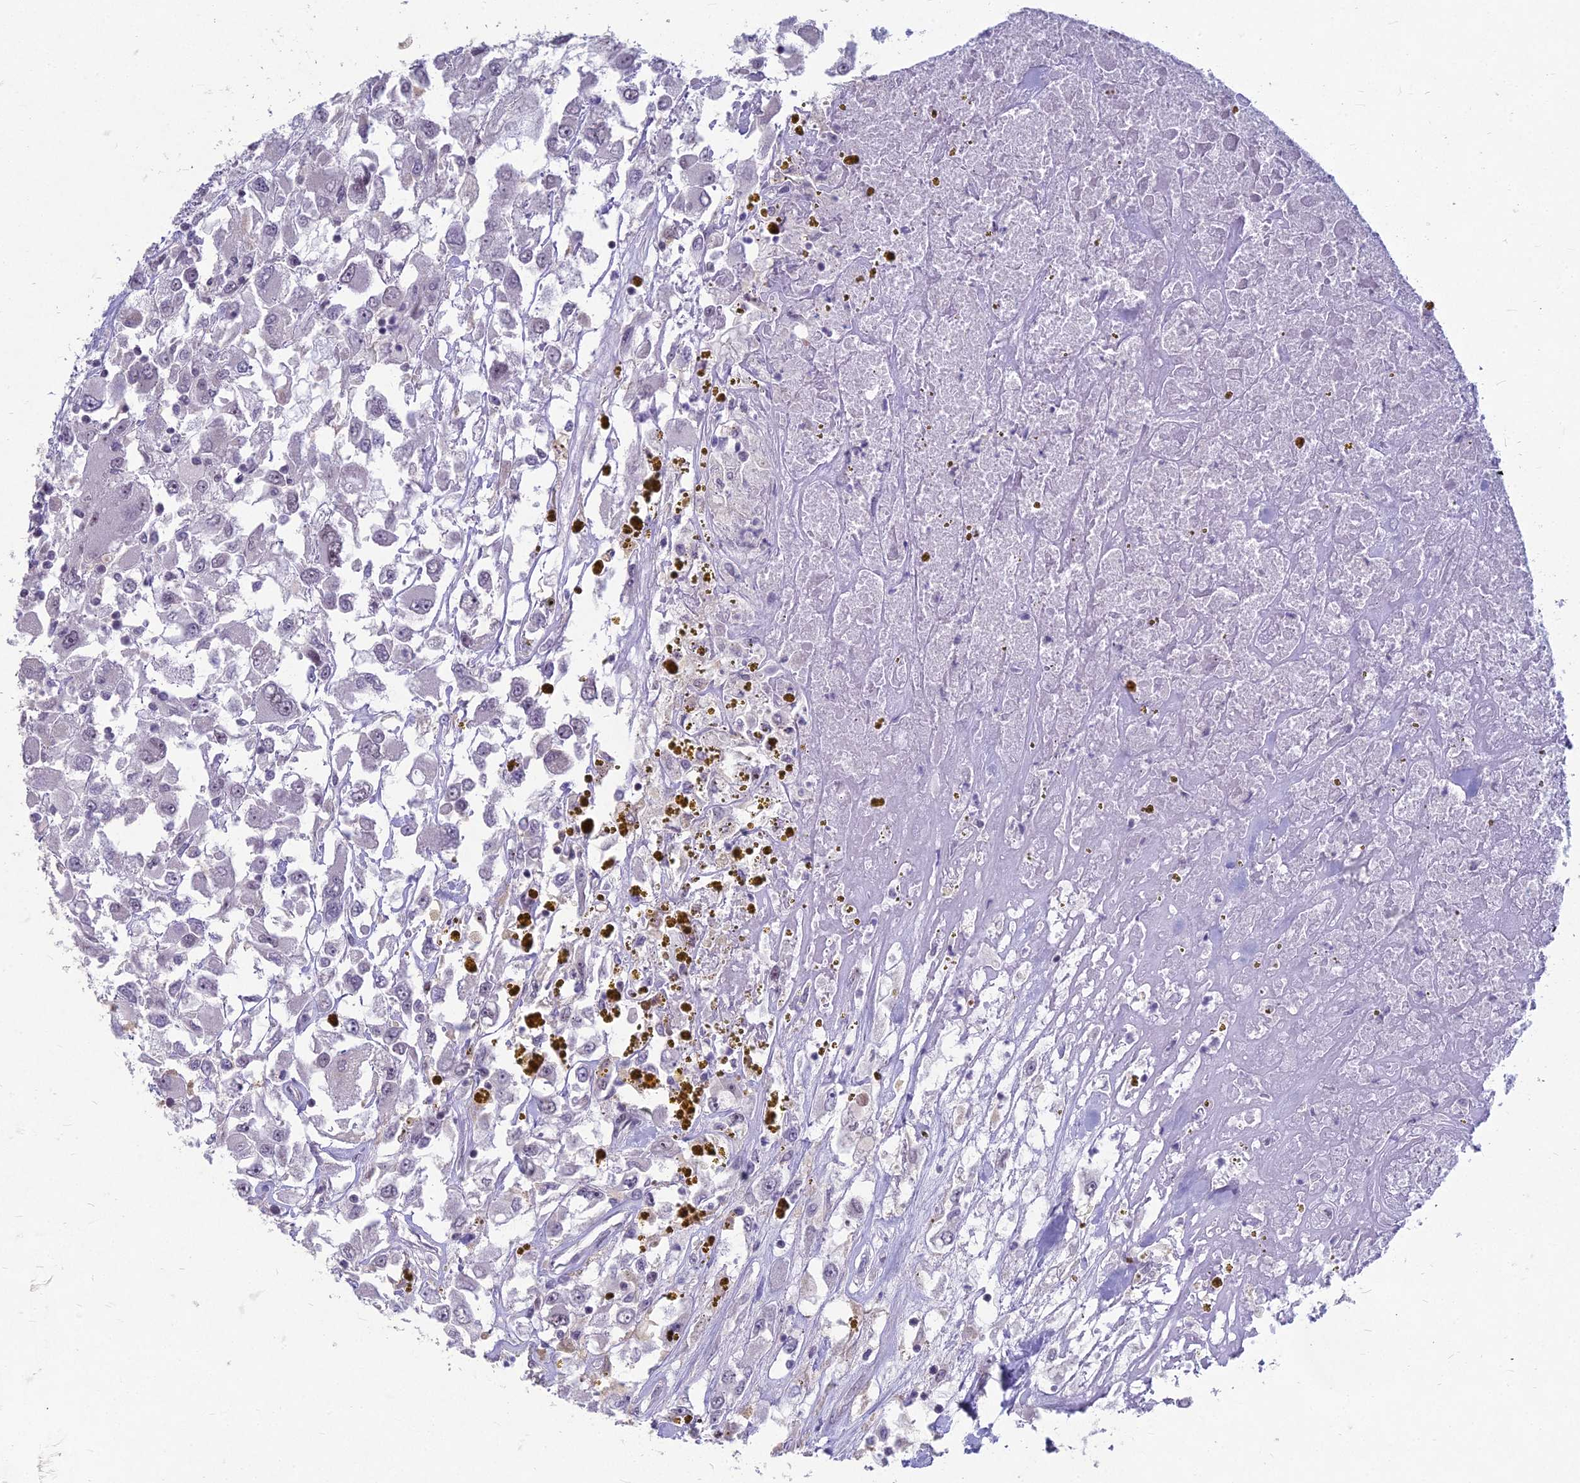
{"staining": {"intensity": "negative", "quantity": "none", "location": "none"}, "tissue": "renal cancer", "cell_type": "Tumor cells", "image_type": "cancer", "snomed": [{"axis": "morphology", "description": "Adenocarcinoma, NOS"}, {"axis": "topography", "description": "Kidney"}], "caption": "Immunohistochemistry of human renal cancer (adenocarcinoma) shows no staining in tumor cells.", "gene": "KAT7", "patient": {"sex": "female", "age": 52}}